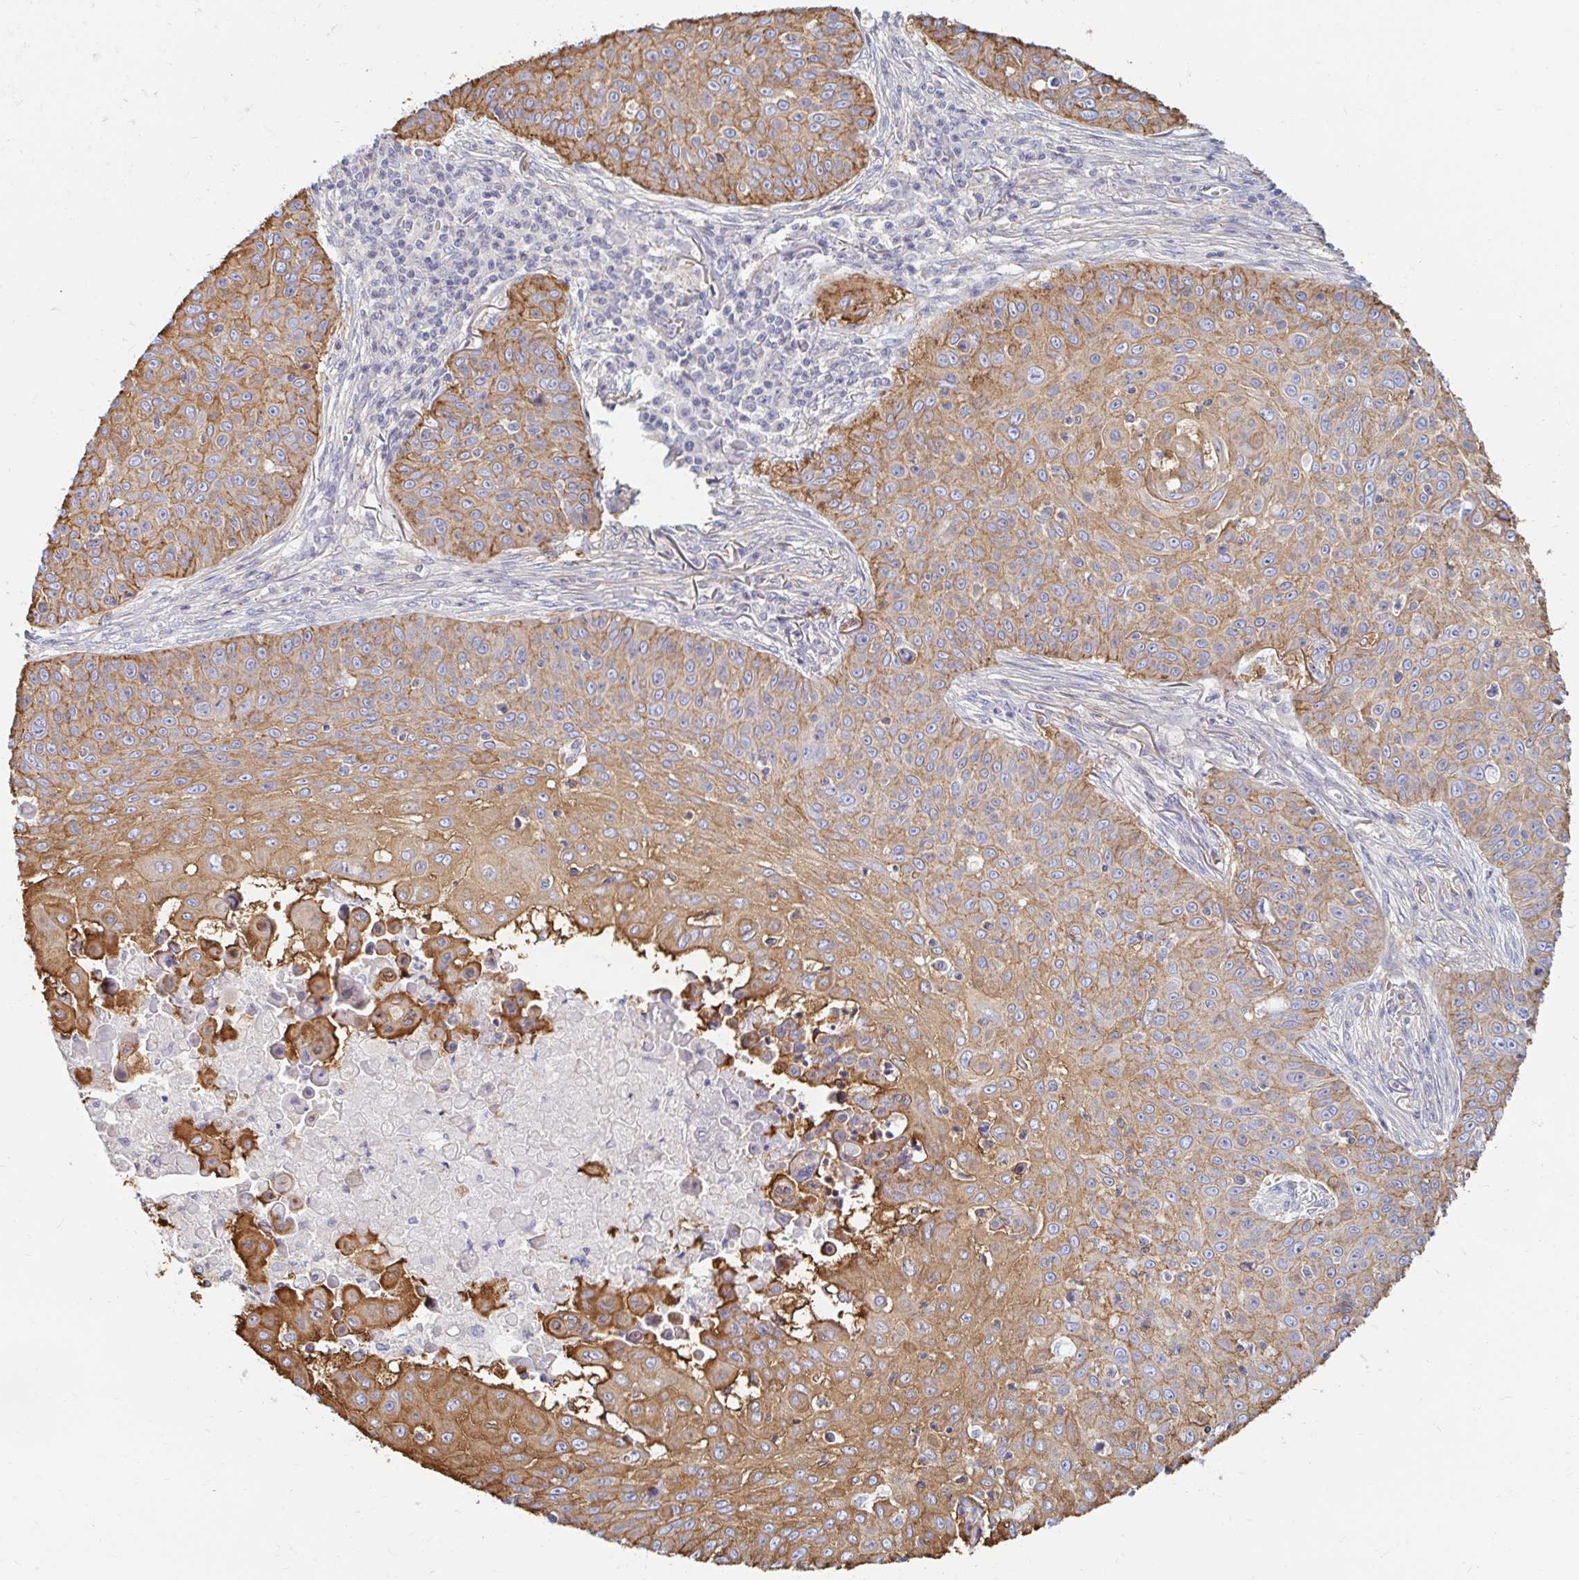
{"staining": {"intensity": "moderate", "quantity": ">75%", "location": "cytoplasmic/membranous"}, "tissue": "skin cancer", "cell_type": "Tumor cells", "image_type": "cancer", "snomed": [{"axis": "morphology", "description": "Squamous cell carcinoma, NOS"}, {"axis": "topography", "description": "Skin"}], "caption": "Squamous cell carcinoma (skin) was stained to show a protein in brown. There is medium levels of moderate cytoplasmic/membranous expression in about >75% of tumor cells. (DAB IHC with brightfield microscopy, high magnification).", "gene": "MYLK2", "patient": {"sex": "male", "age": 82}}